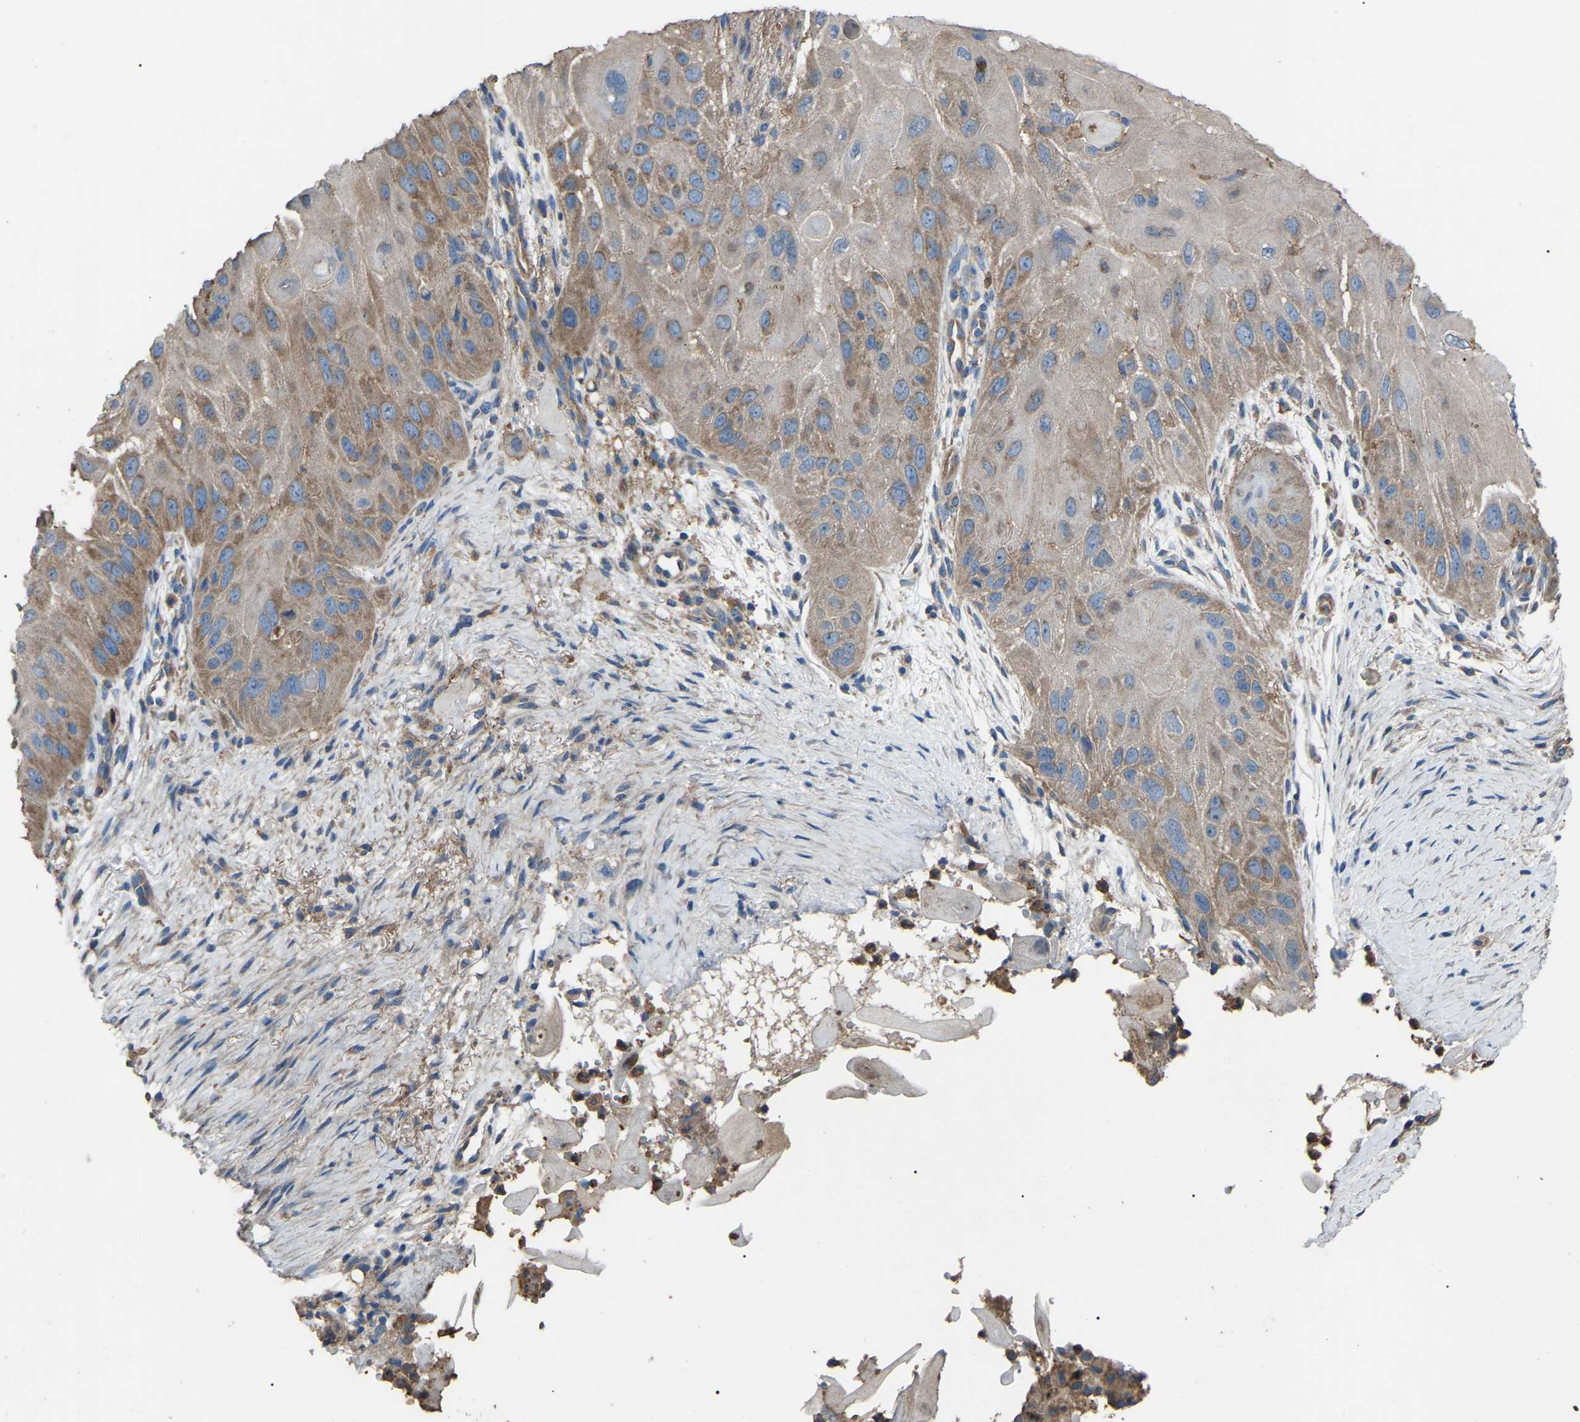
{"staining": {"intensity": "moderate", "quantity": ">75%", "location": "cytoplasmic/membranous"}, "tissue": "skin cancer", "cell_type": "Tumor cells", "image_type": "cancer", "snomed": [{"axis": "morphology", "description": "Squamous cell carcinoma, NOS"}, {"axis": "topography", "description": "Skin"}], "caption": "Tumor cells exhibit moderate cytoplasmic/membranous expression in approximately >75% of cells in skin cancer (squamous cell carcinoma). (DAB IHC with brightfield microscopy, high magnification).", "gene": "AIMP1", "patient": {"sex": "female", "age": 77}}